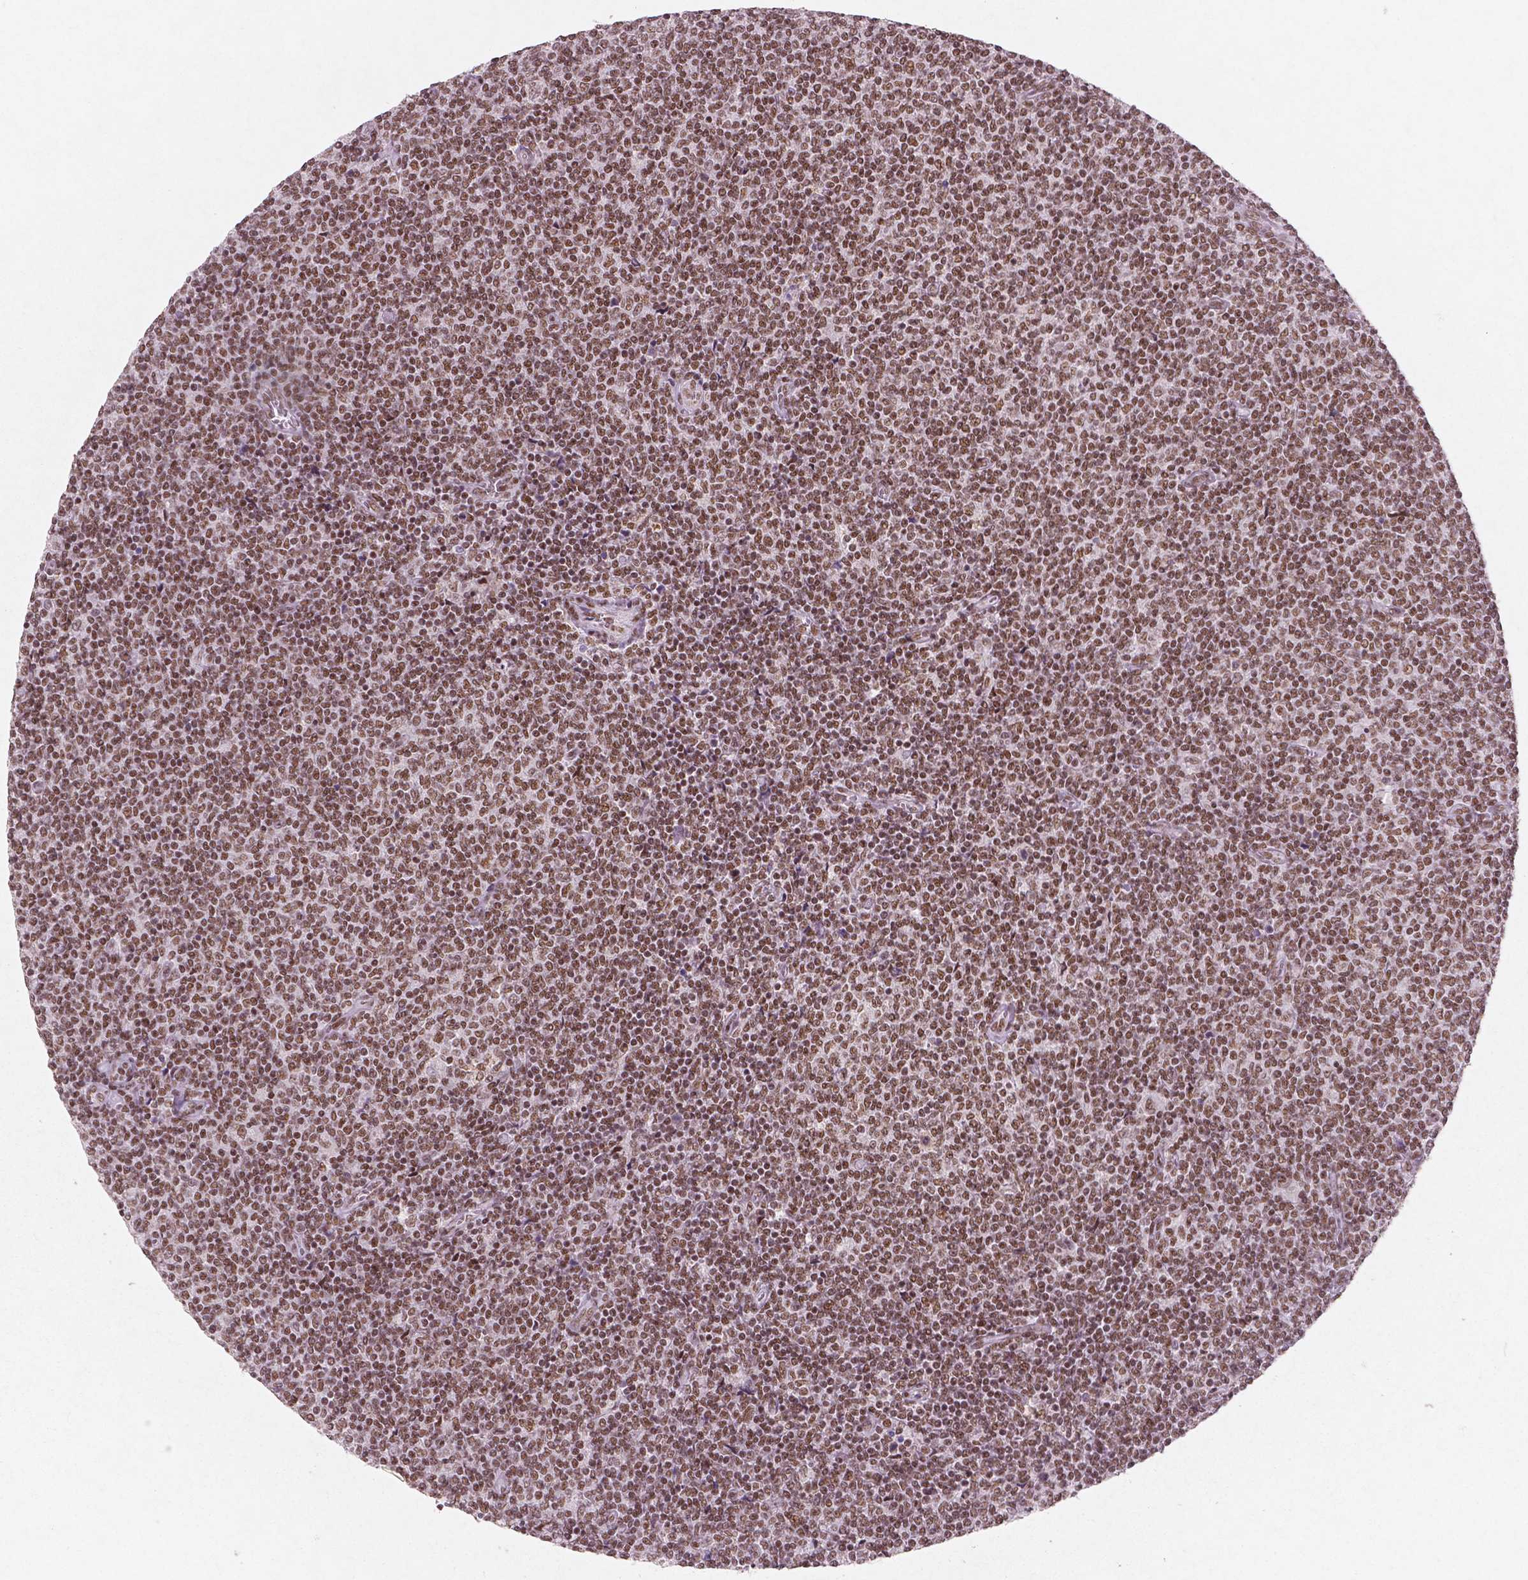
{"staining": {"intensity": "moderate", "quantity": ">75%", "location": "nuclear"}, "tissue": "lymphoma", "cell_type": "Tumor cells", "image_type": "cancer", "snomed": [{"axis": "morphology", "description": "Malignant lymphoma, non-Hodgkin's type, Low grade"}, {"axis": "topography", "description": "Lymph node"}], "caption": "Low-grade malignant lymphoma, non-Hodgkin's type tissue reveals moderate nuclear staining in about >75% of tumor cells, visualized by immunohistochemistry.", "gene": "BRD4", "patient": {"sex": "male", "age": 52}}